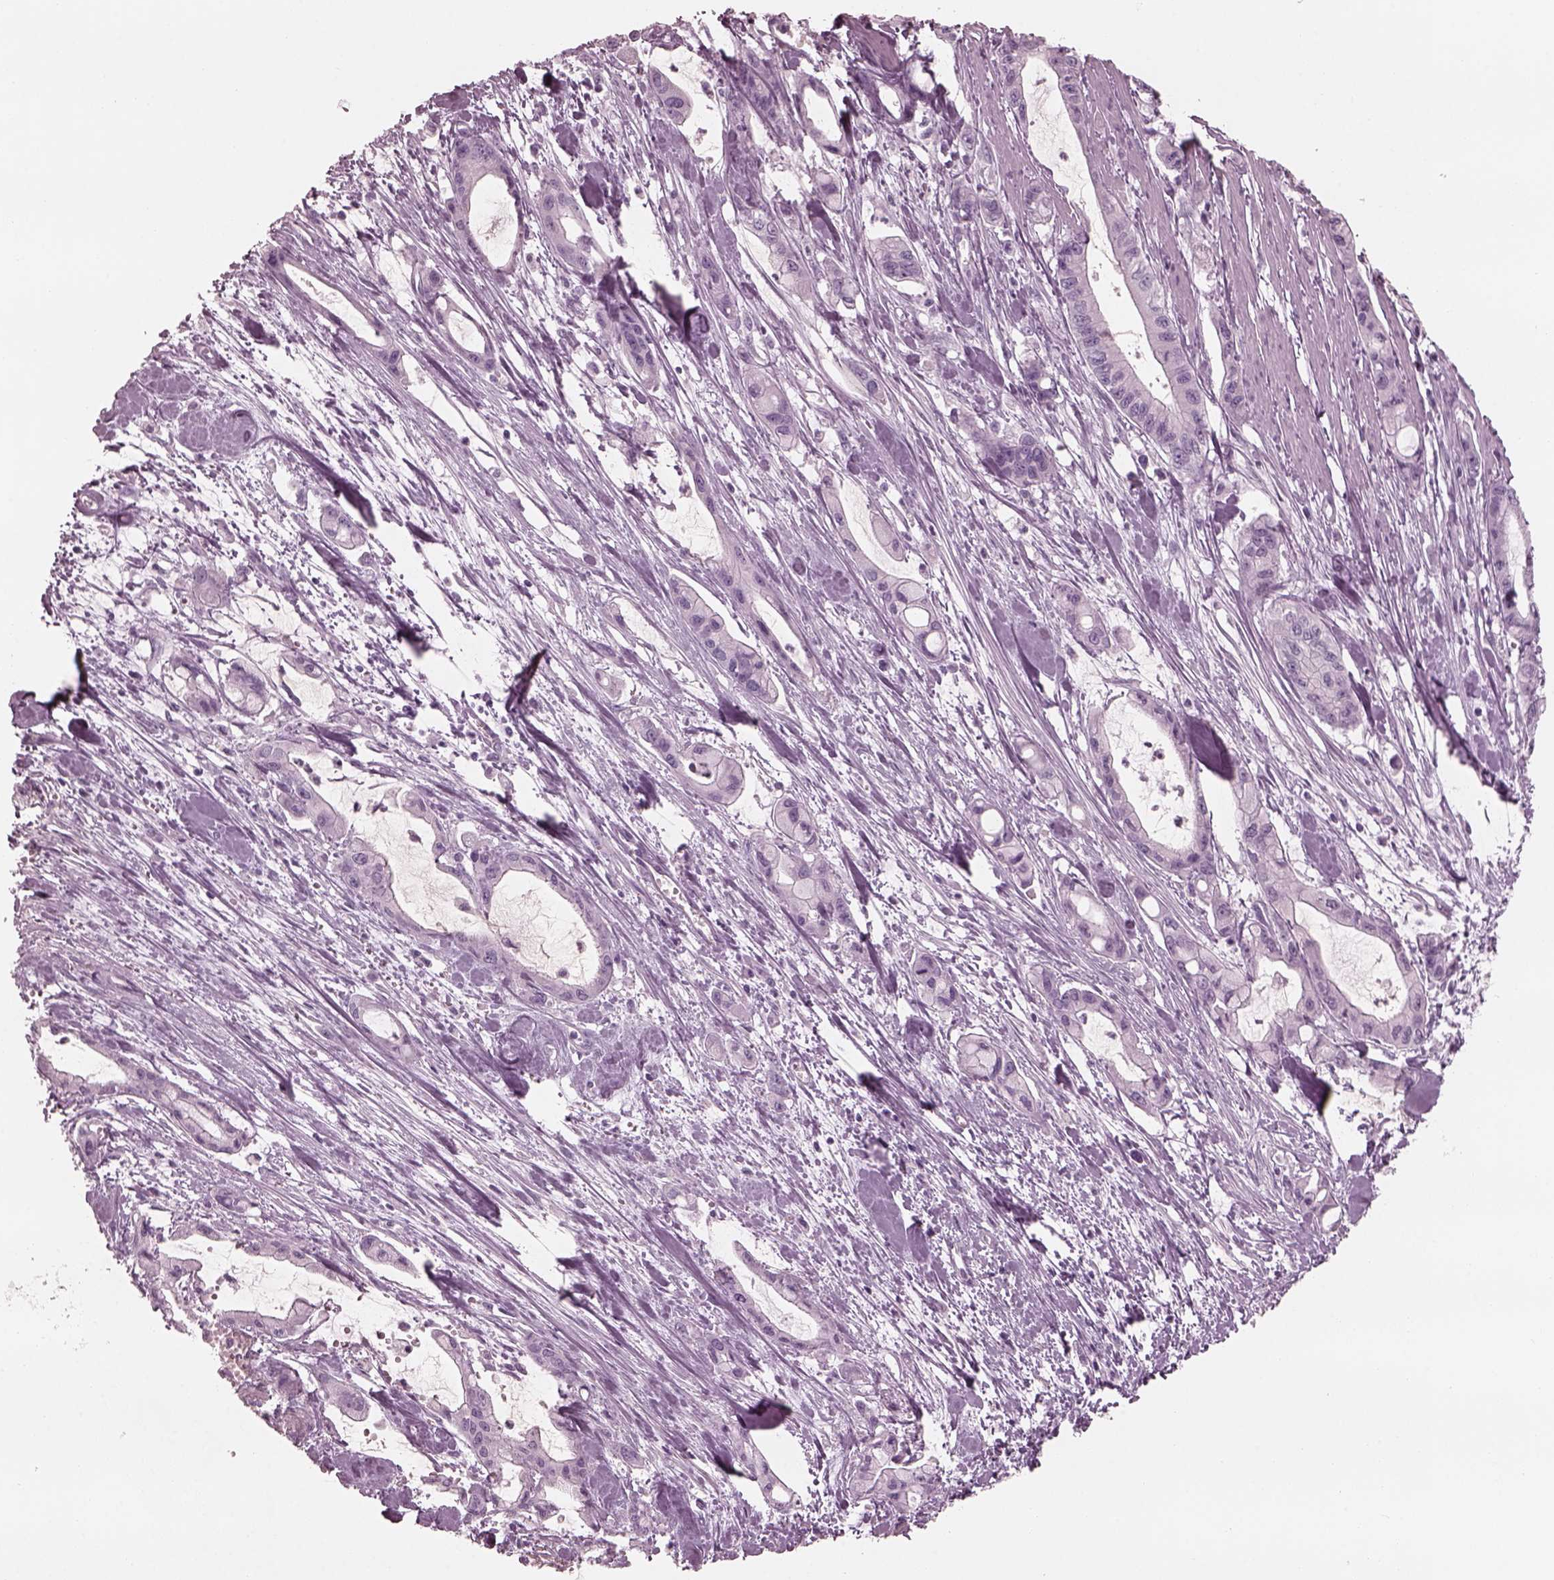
{"staining": {"intensity": "negative", "quantity": "none", "location": "none"}, "tissue": "pancreatic cancer", "cell_type": "Tumor cells", "image_type": "cancer", "snomed": [{"axis": "morphology", "description": "Adenocarcinoma, NOS"}, {"axis": "topography", "description": "Pancreas"}], "caption": "An IHC photomicrograph of pancreatic adenocarcinoma is shown. There is no staining in tumor cells of pancreatic adenocarcinoma.", "gene": "FABP9", "patient": {"sex": "male", "age": 48}}